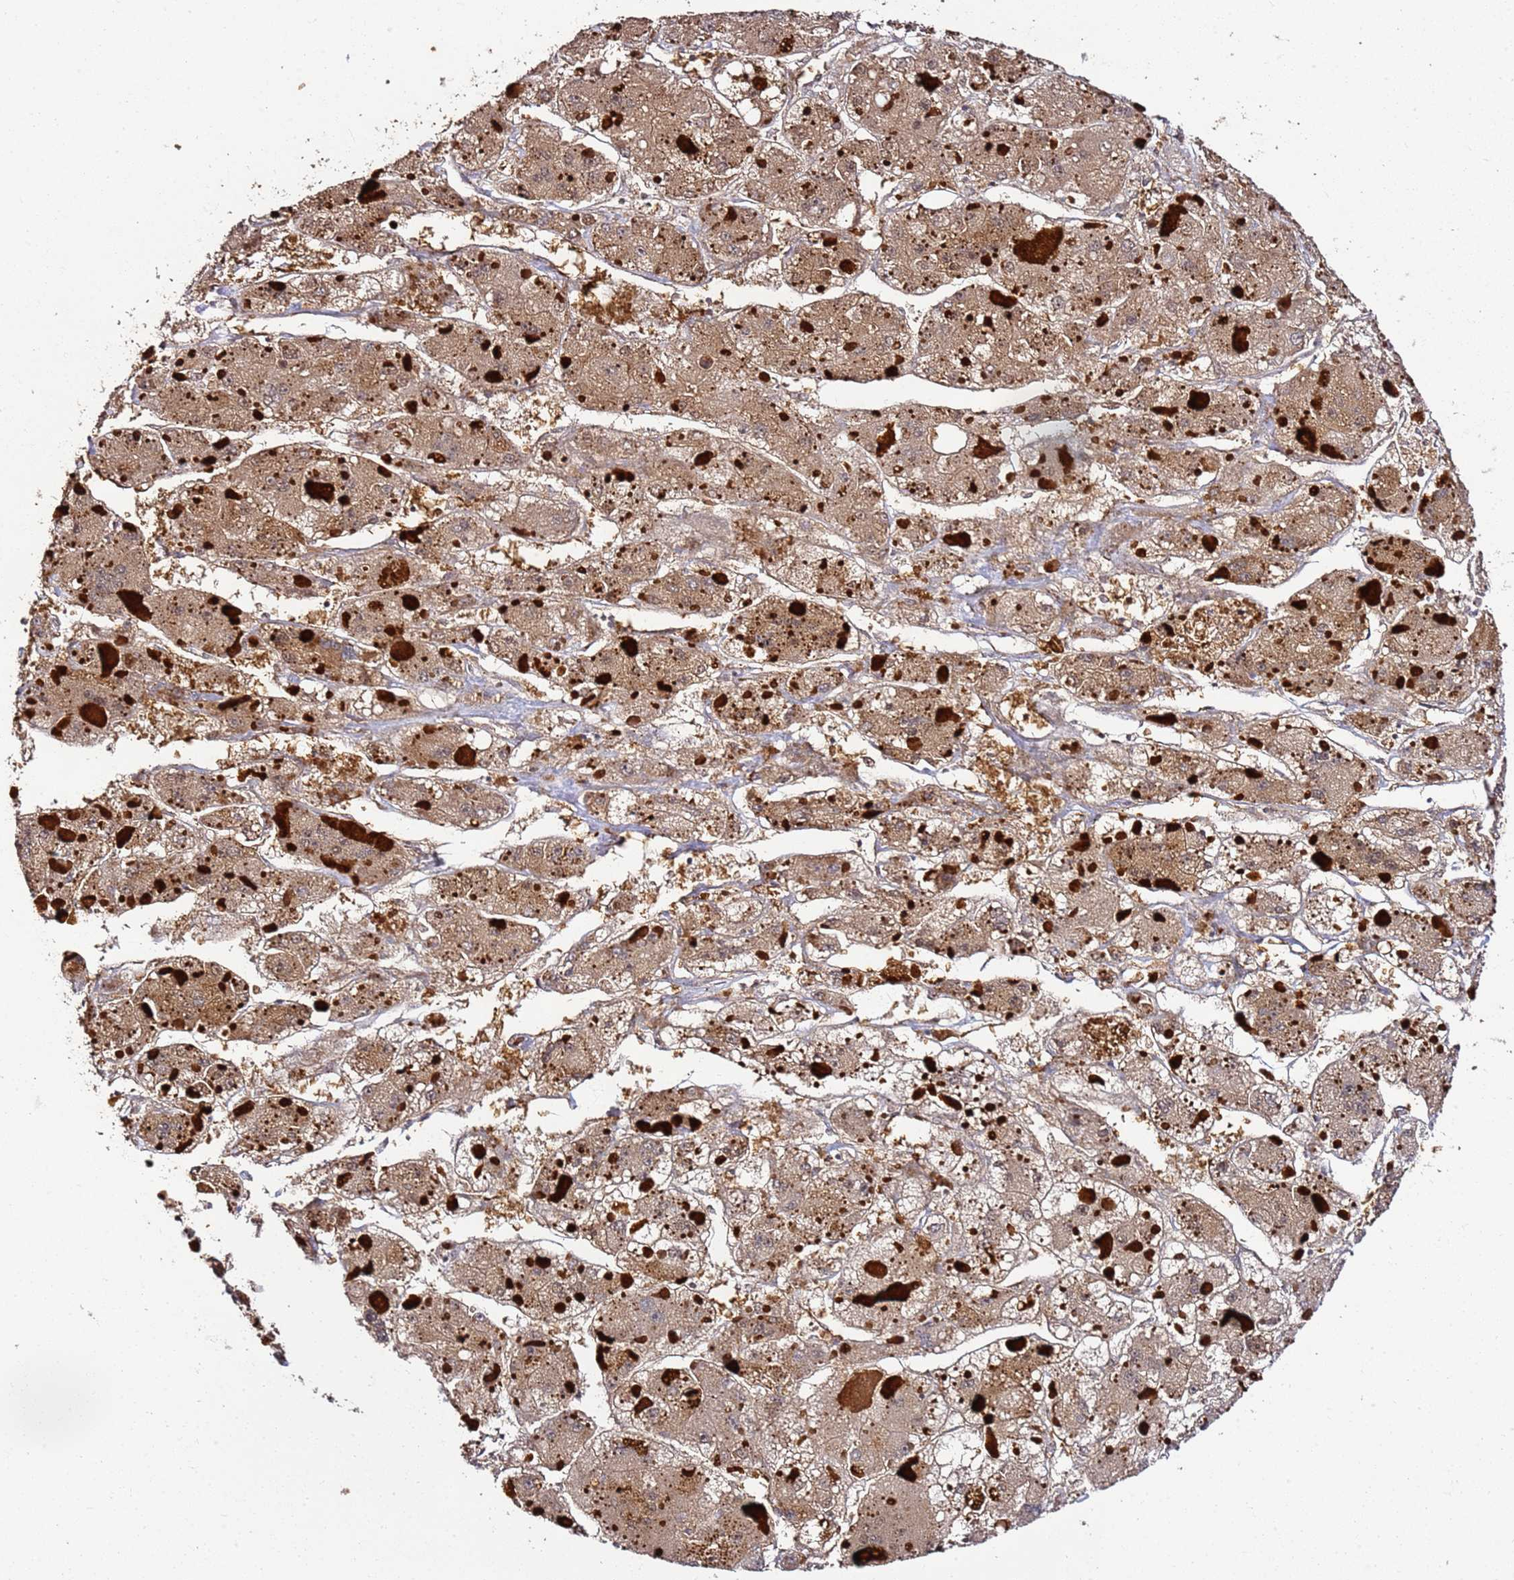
{"staining": {"intensity": "moderate", "quantity": ">75%", "location": "cytoplasmic/membranous"}, "tissue": "liver cancer", "cell_type": "Tumor cells", "image_type": "cancer", "snomed": [{"axis": "morphology", "description": "Carcinoma, Hepatocellular, NOS"}, {"axis": "topography", "description": "Liver"}], "caption": "DAB (3,3'-diaminobenzidine) immunohistochemical staining of hepatocellular carcinoma (liver) reveals moderate cytoplasmic/membranous protein staining in about >75% of tumor cells.", "gene": "TM2D2", "patient": {"sex": "female", "age": 73}}